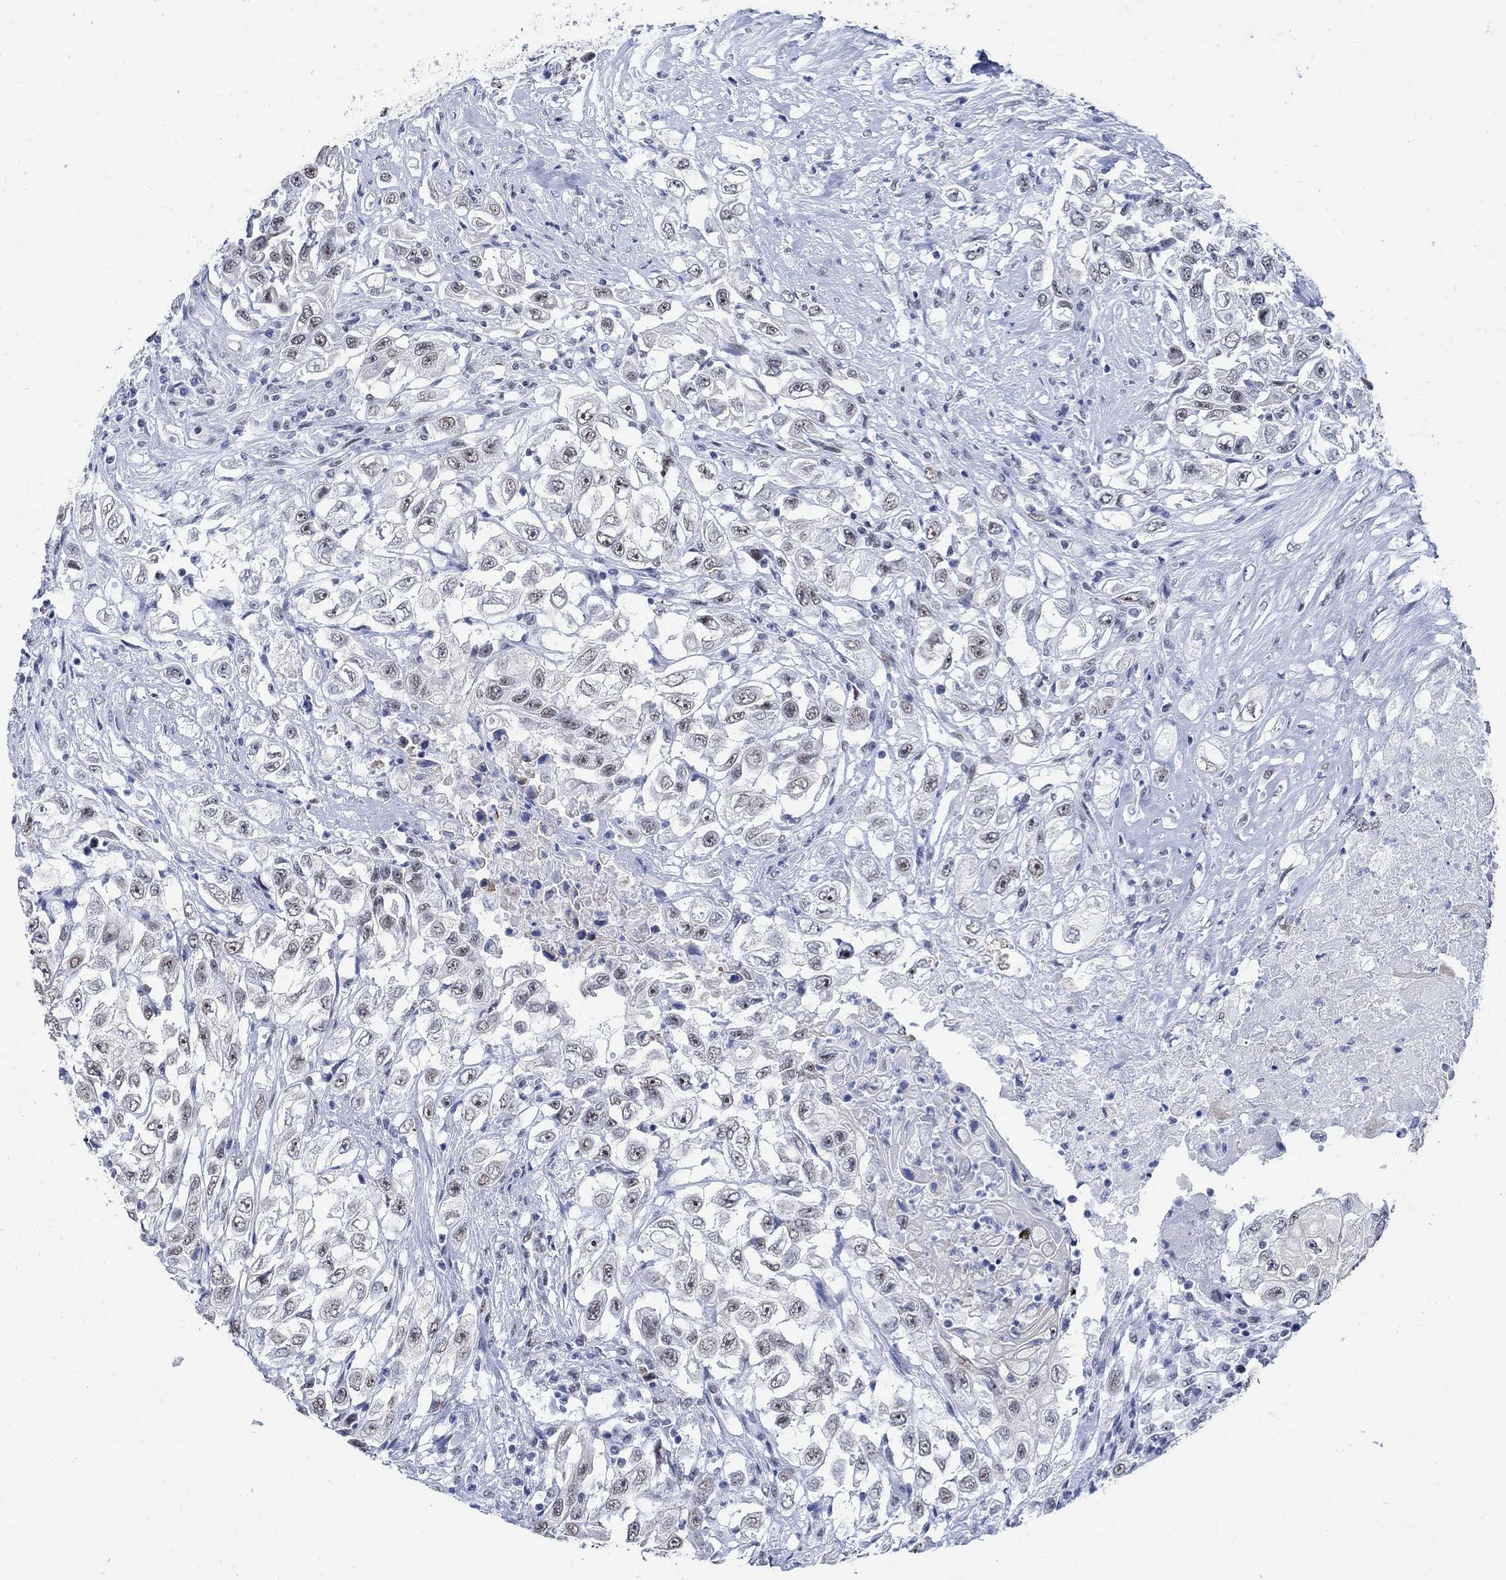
{"staining": {"intensity": "weak", "quantity": "25%-75%", "location": "nuclear"}, "tissue": "urothelial cancer", "cell_type": "Tumor cells", "image_type": "cancer", "snomed": [{"axis": "morphology", "description": "Urothelial carcinoma, High grade"}, {"axis": "topography", "description": "Urinary bladder"}], "caption": "About 25%-75% of tumor cells in human high-grade urothelial carcinoma reveal weak nuclear protein staining as visualized by brown immunohistochemical staining.", "gene": "DLK1", "patient": {"sex": "female", "age": 56}}